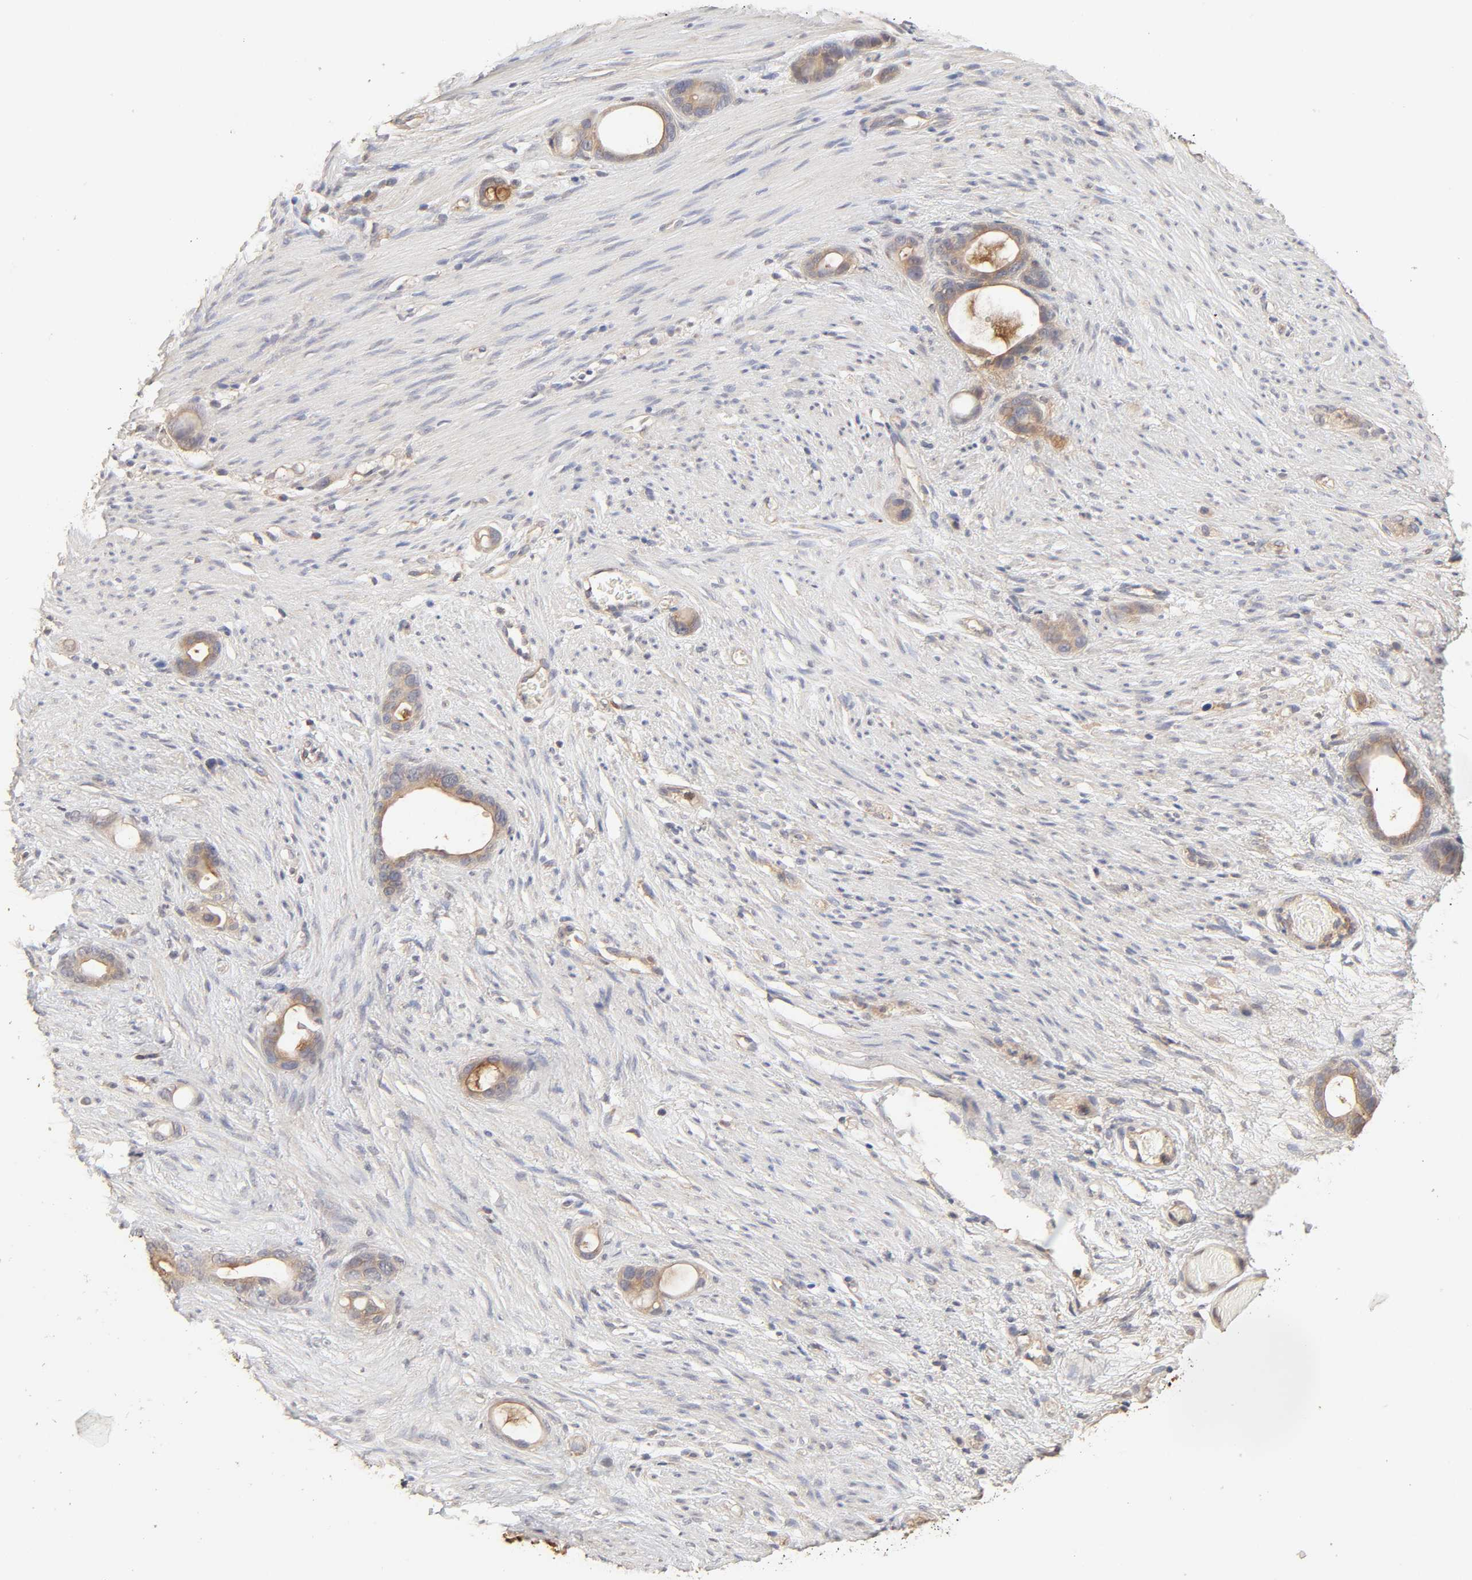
{"staining": {"intensity": "weak", "quantity": ">75%", "location": "cytoplasmic/membranous"}, "tissue": "stomach cancer", "cell_type": "Tumor cells", "image_type": "cancer", "snomed": [{"axis": "morphology", "description": "Adenocarcinoma, NOS"}, {"axis": "topography", "description": "Stomach"}], "caption": "Adenocarcinoma (stomach) tissue demonstrates weak cytoplasmic/membranous positivity in about >75% of tumor cells The protein is shown in brown color, while the nuclei are stained blue.", "gene": "AP1G2", "patient": {"sex": "female", "age": 75}}